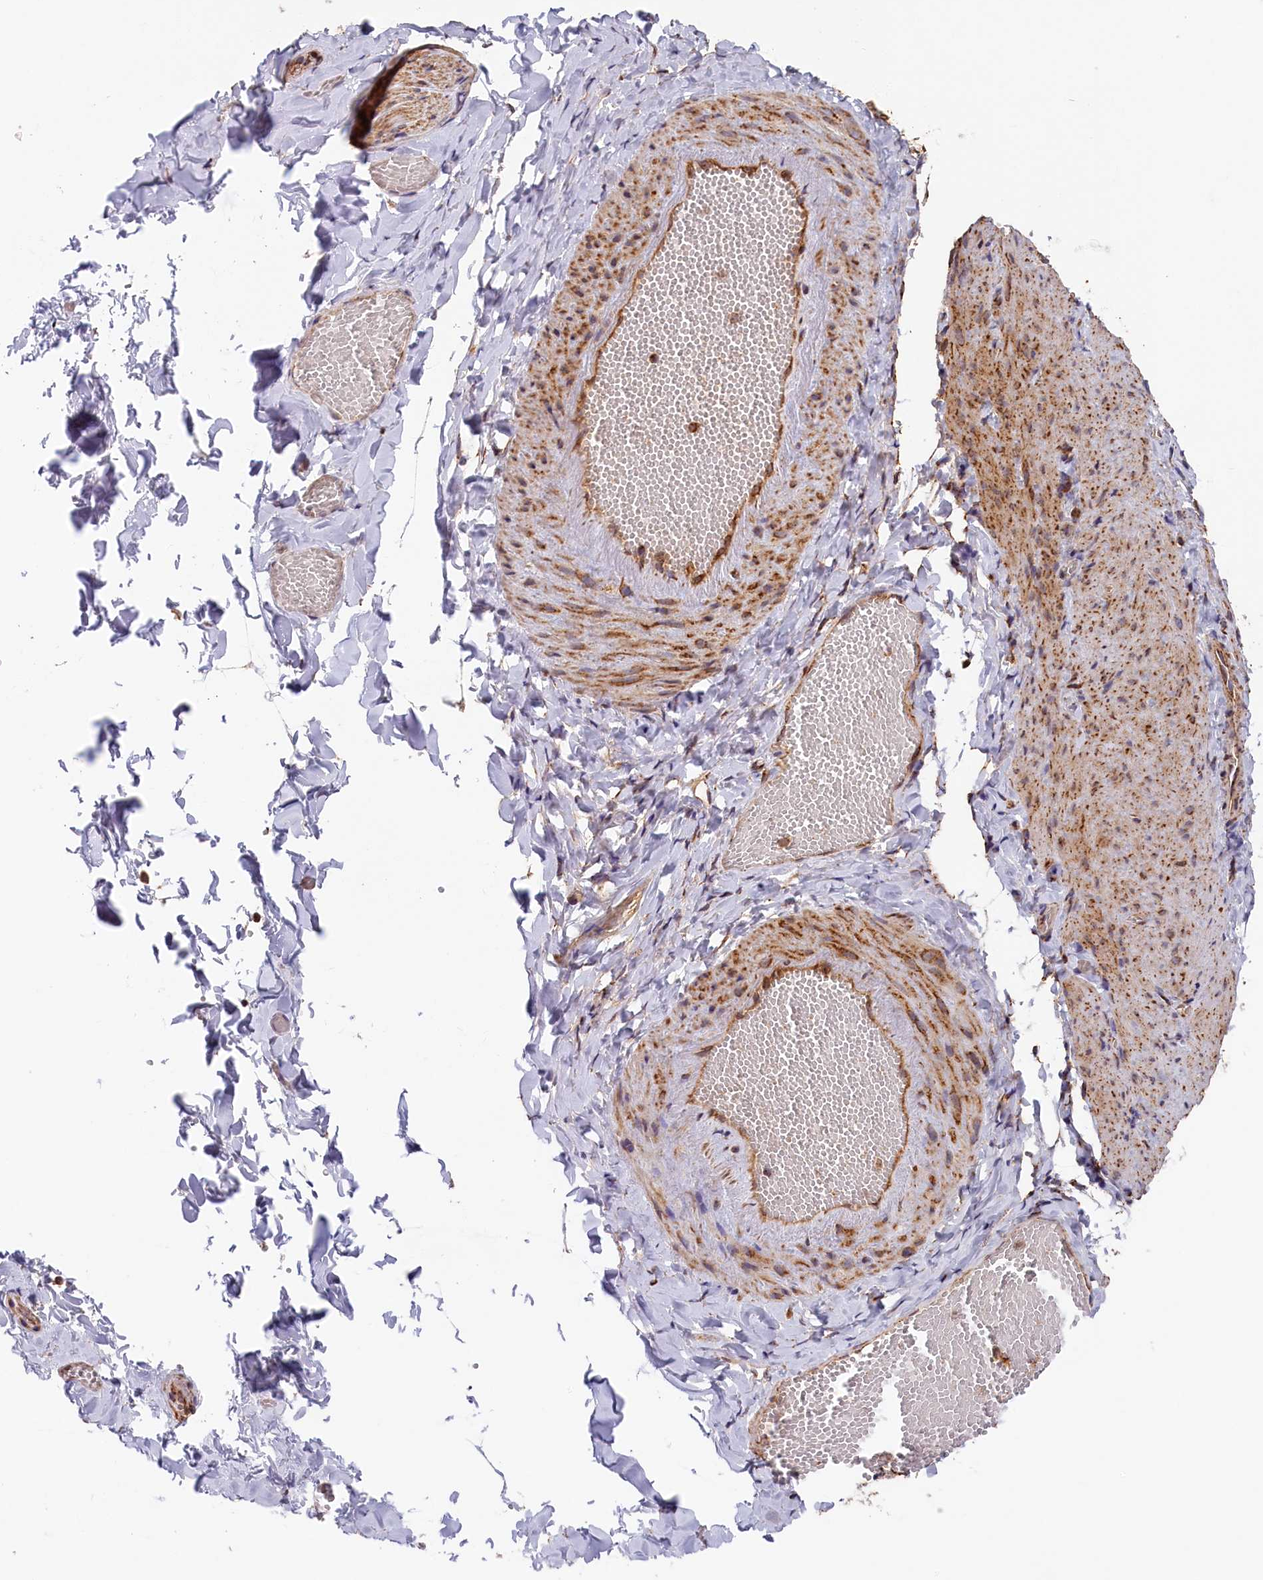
{"staining": {"intensity": "weak", "quantity": ">75%", "location": "cytoplasmic/membranous"}, "tissue": "adipose tissue", "cell_type": "Adipocytes", "image_type": "normal", "snomed": [{"axis": "morphology", "description": "Normal tissue, NOS"}, {"axis": "topography", "description": "Gallbladder"}, {"axis": "topography", "description": "Peripheral nerve tissue"}], "caption": "A brown stain labels weak cytoplasmic/membranous positivity of a protein in adipocytes of normal human adipose tissue. (DAB (3,3'-diaminobenzidine) = brown stain, brightfield microscopy at high magnification).", "gene": "MACROD1", "patient": {"sex": "male", "age": 38}}